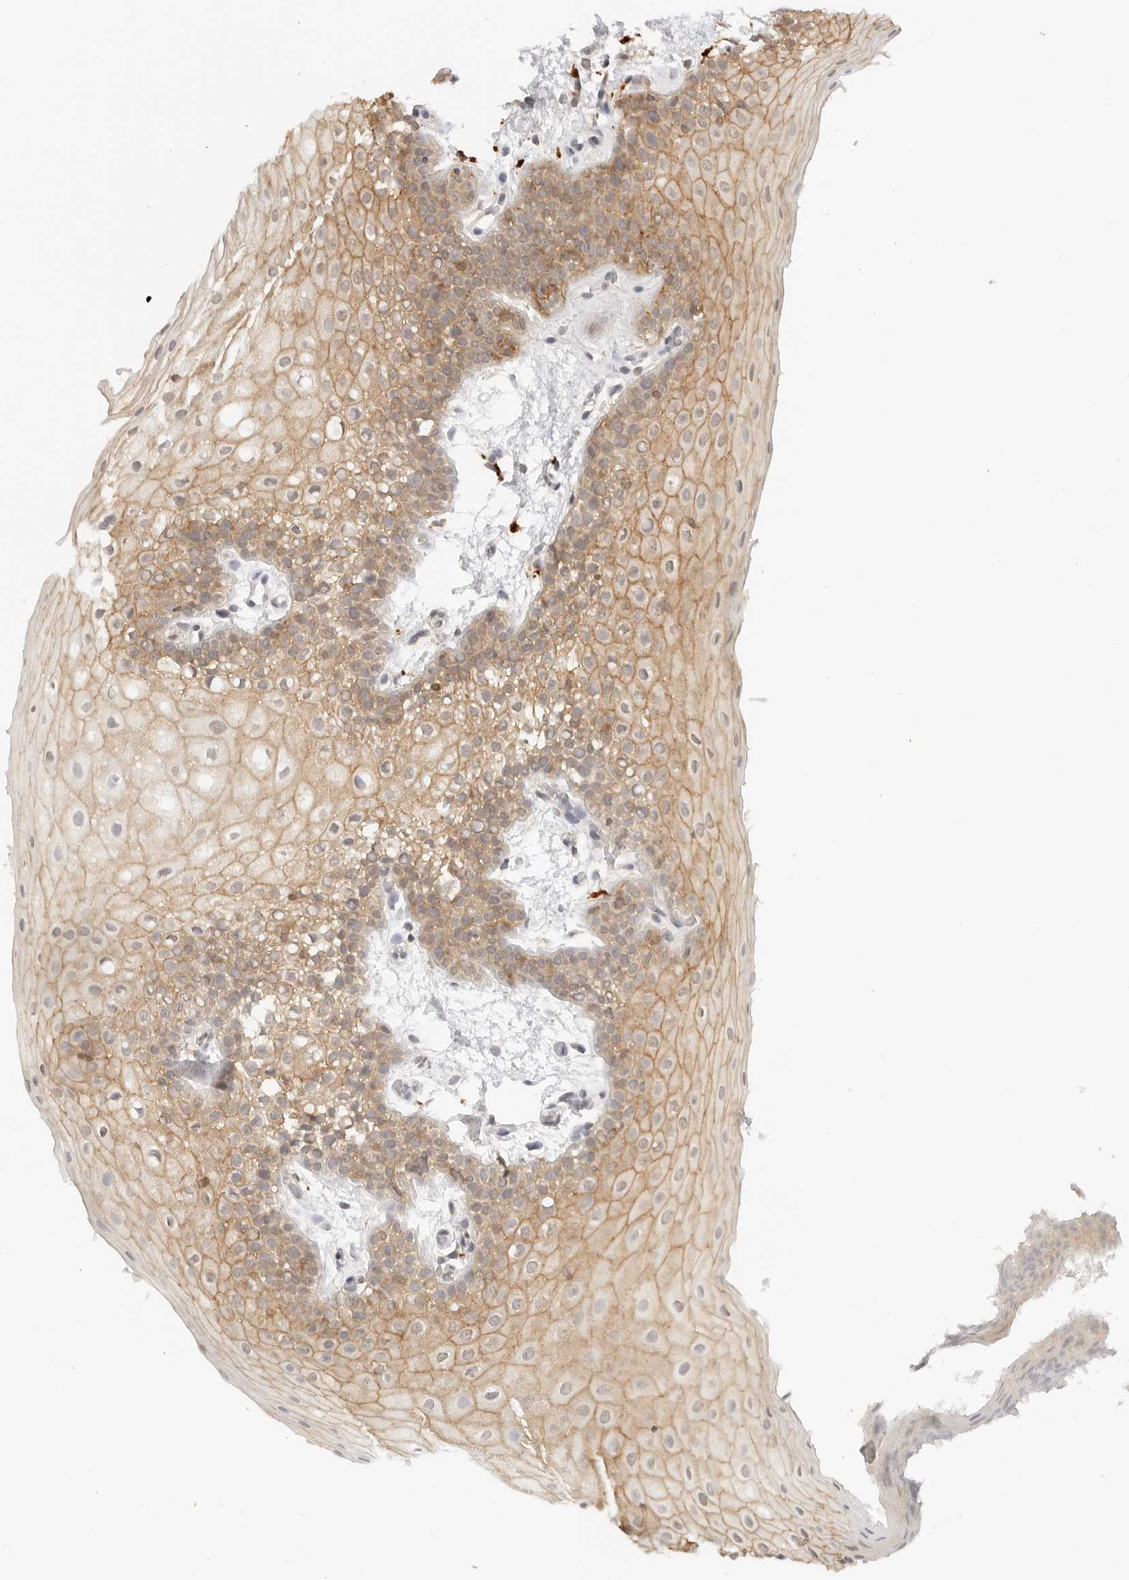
{"staining": {"intensity": "moderate", "quantity": ">75%", "location": "cytoplasmic/membranous"}, "tissue": "oral mucosa", "cell_type": "Squamous epithelial cells", "image_type": "normal", "snomed": [{"axis": "morphology", "description": "Normal tissue, NOS"}, {"axis": "topography", "description": "Oral tissue"}], "caption": "Immunohistochemistry (IHC) of normal oral mucosa exhibits medium levels of moderate cytoplasmic/membranous staining in approximately >75% of squamous epithelial cells. The staining was performed using DAB to visualize the protein expression in brown, while the nuclei were stained in blue with hematoxylin (Magnification: 20x).", "gene": "EPHA1", "patient": {"sex": "male", "age": 62}}